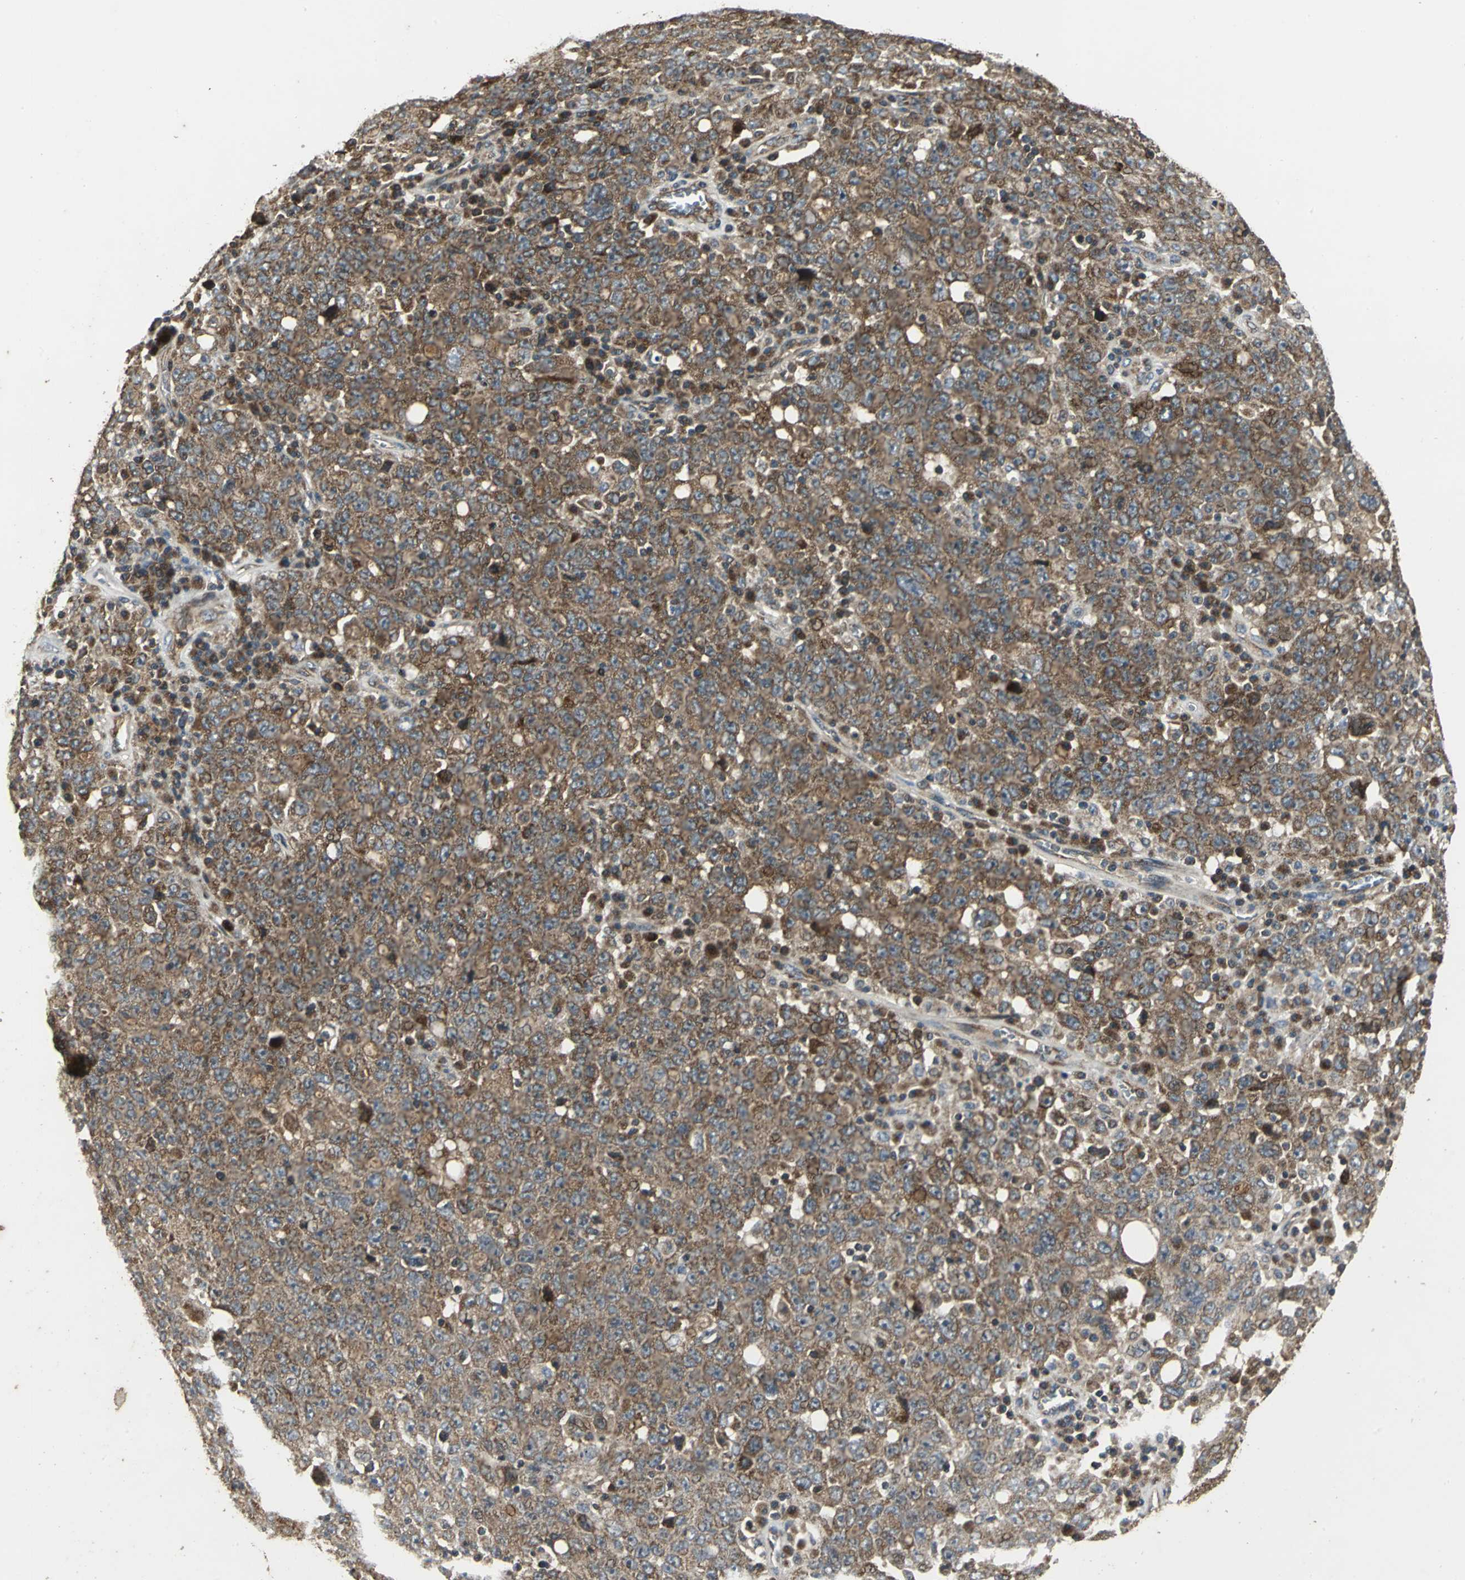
{"staining": {"intensity": "strong", "quantity": ">75%", "location": "cytoplasmic/membranous"}, "tissue": "ovarian cancer", "cell_type": "Tumor cells", "image_type": "cancer", "snomed": [{"axis": "morphology", "description": "Carcinoma, endometroid"}, {"axis": "topography", "description": "Ovary"}], "caption": "A brown stain labels strong cytoplasmic/membranous positivity of a protein in human ovarian cancer tumor cells.", "gene": "KANK1", "patient": {"sex": "female", "age": 62}}